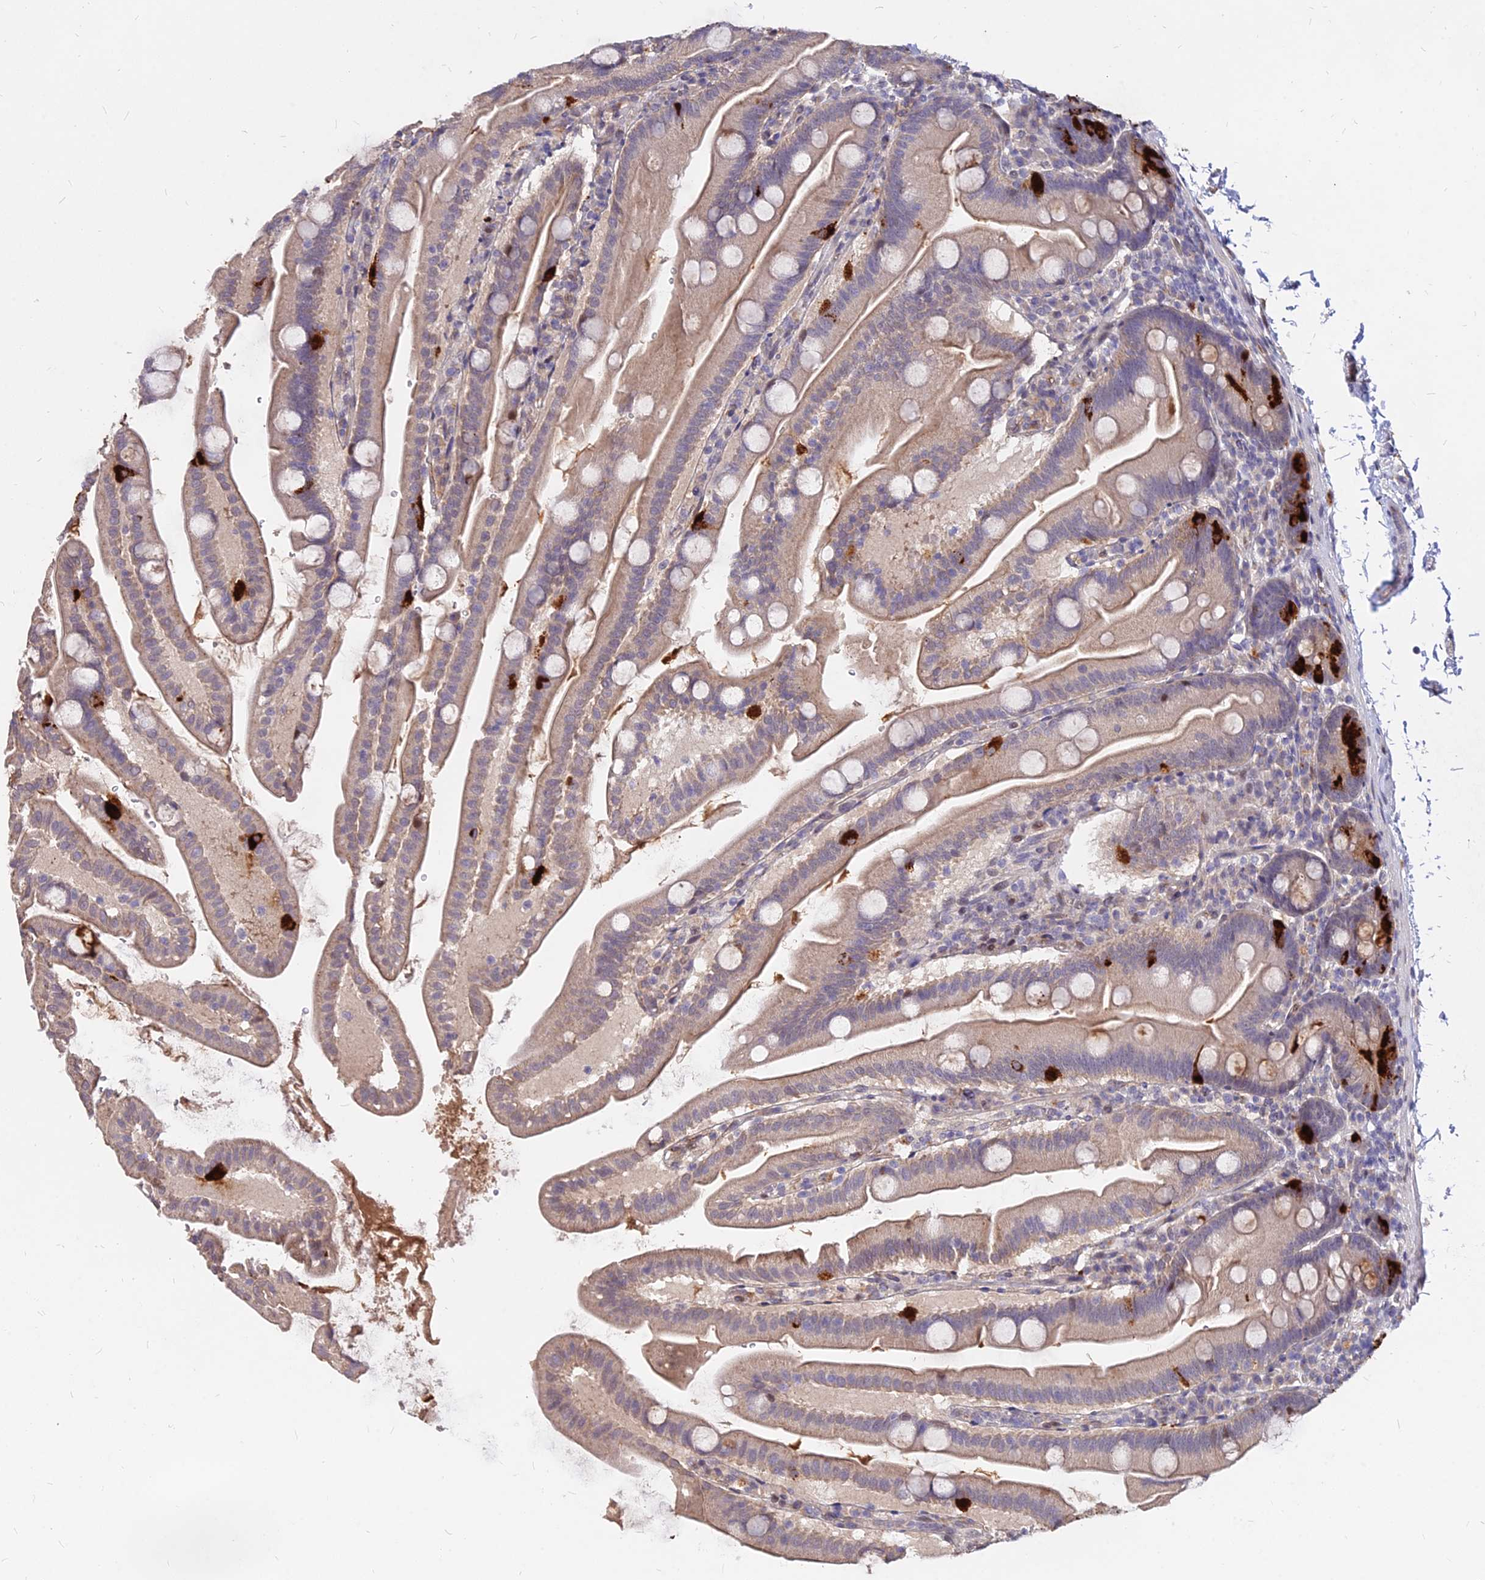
{"staining": {"intensity": "strong", "quantity": "<25%", "location": "cytoplasmic/membranous"}, "tissue": "small intestine", "cell_type": "Glandular cells", "image_type": "normal", "snomed": [{"axis": "morphology", "description": "Normal tissue, NOS"}, {"axis": "topography", "description": "Small intestine"}], "caption": "An image showing strong cytoplasmic/membranous positivity in approximately <25% of glandular cells in benign small intestine, as visualized by brown immunohistochemical staining.", "gene": "C11orf68", "patient": {"sex": "female", "age": 68}}